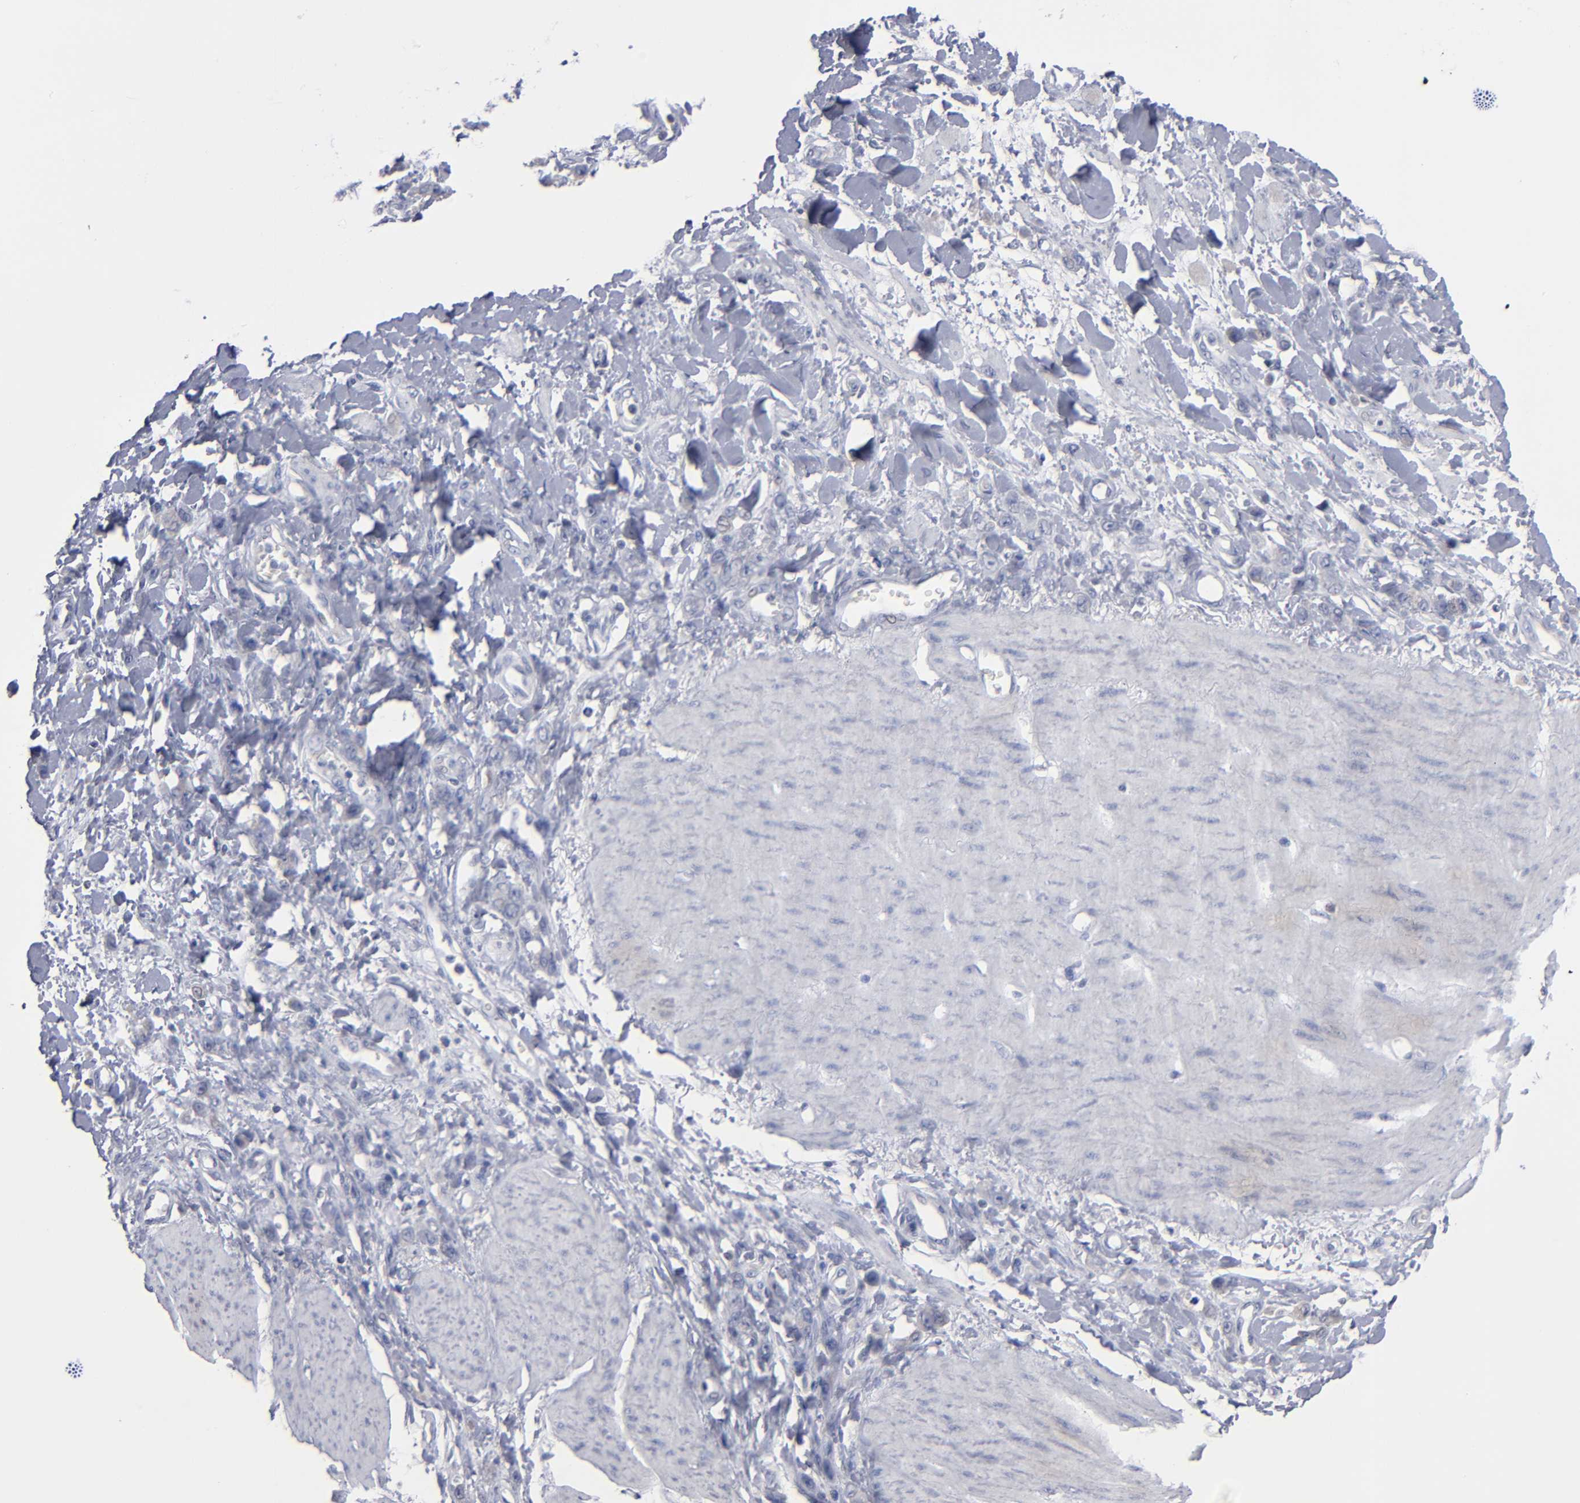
{"staining": {"intensity": "negative", "quantity": "none", "location": "none"}, "tissue": "stomach cancer", "cell_type": "Tumor cells", "image_type": "cancer", "snomed": [{"axis": "morphology", "description": "Normal tissue, NOS"}, {"axis": "morphology", "description": "Adenocarcinoma, NOS"}, {"axis": "topography", "description": "Stomach"}], "caption": "Image shows no significant protein staining in tumor cells of stomach cancer. (Stains: DAB (3,3'-diaminobenzidine) immunohistochemistry (IHC) with hematoxylin counter stain, Microscopy: brightfield microscopy at high magnification).", "gene": "RPH3A", "patient": {"sex": "male", "age": 82}}